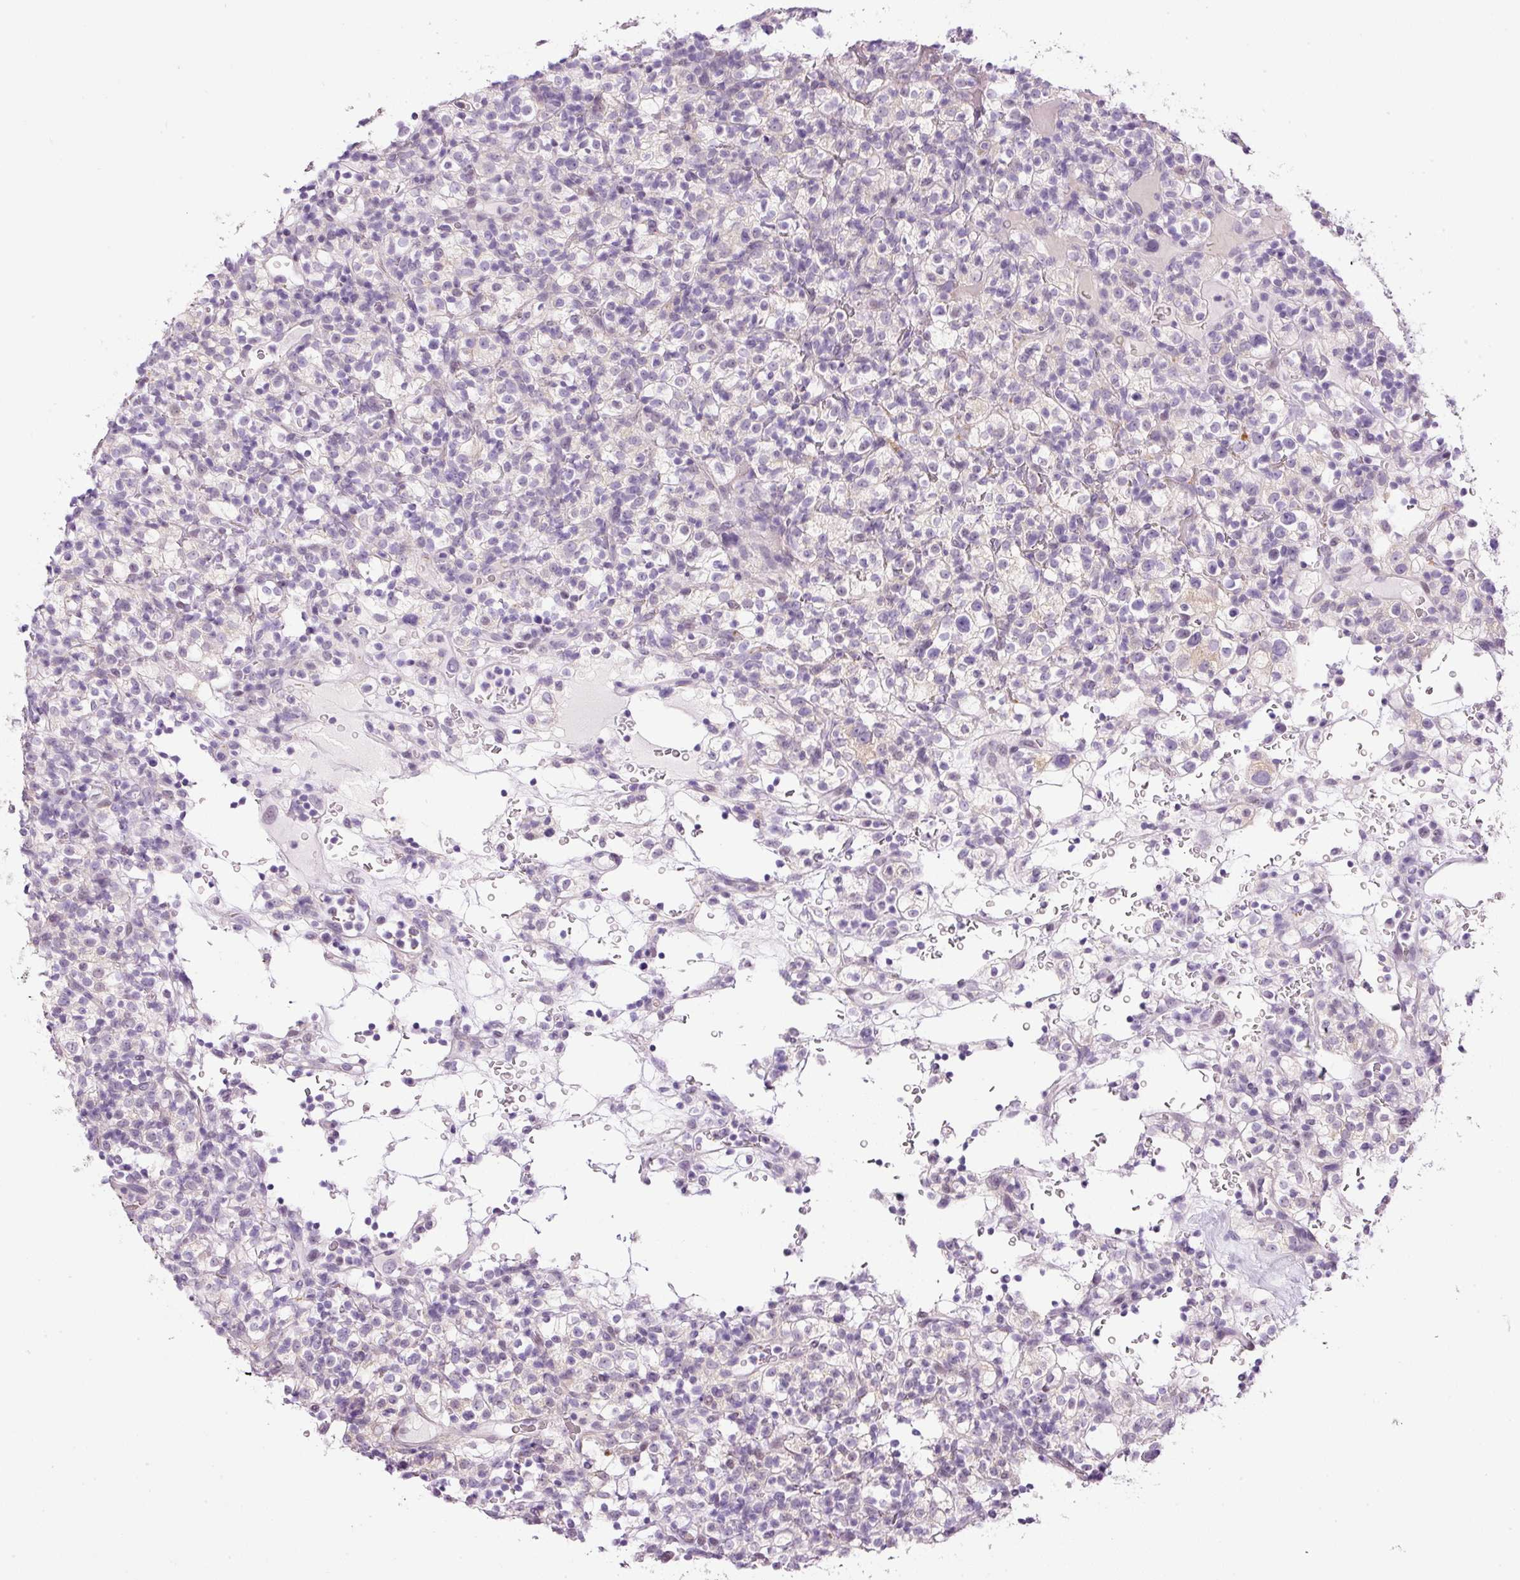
{"staining": {"intensity": "negative", "quantity": "none", "location": "none"}, "tissue": "renal cancer", "cell_type": "Tumor cells", "image_type": "cancer", "snomed": [{"axis": "morphology", "description": "Normal tissue, NOS"}, {"axis": "morphology", "description": "Adenocarcinoma, NOS"}, {"axis": "topography", "description": "Kidney"}], "caption": "A high-resolution photomicrograph shows immunohistochemistry (IHC) staining of renal cancer (adenocarcinoma), which displays no significant expression in tumor cells. (Immunohistochemistry (ihc), brightfield microscopy, high magnification).", "gene": "SRC", "patient": {"sex": "female", "age": 72}}